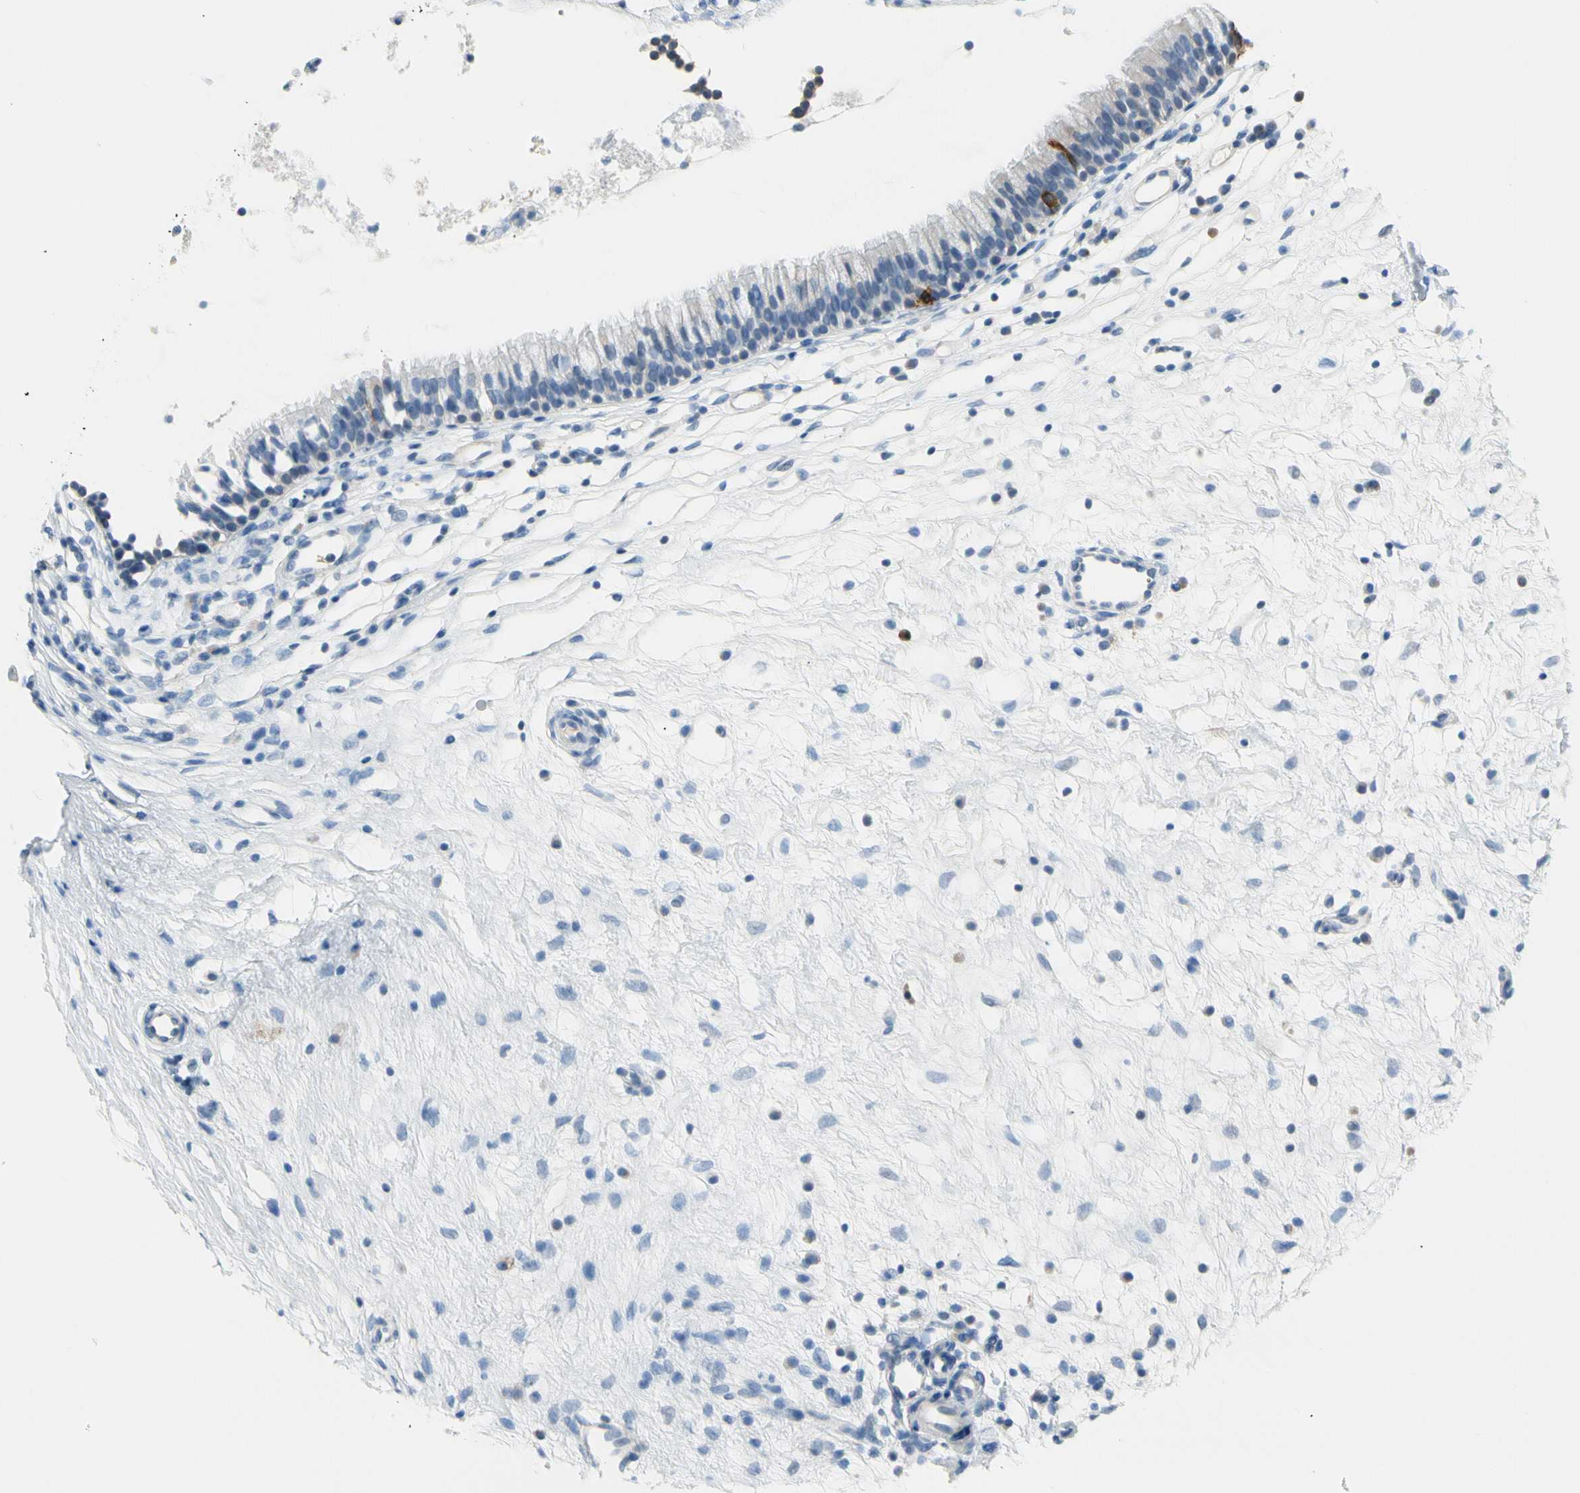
{"staining": {"intensity": "strong", "quantity": "<25%", "location": "cytoplasmic/membranous"}, "tissue": "nasopharynx", "cell_type": "Respiratory epithelial cells", "image_type": "normal", "snomed": [{"axis": "morphology", "description": "Normal tissue, NOS"}, {"axis": "topography", "description": "Nasopharynx"}], "caption": "Strong cytoplasmic/membranous positivity is seen in approximately <25% of respiratory epithelial cells in normal nasopharynx. The staining was performed using DAB to visualize the protein expression in brown, while the nuclei were stained in blue with hematoxylin (Magnification: 20x).", "gene": "TACC3", "patient": {"sex": "male", "age": 21}}